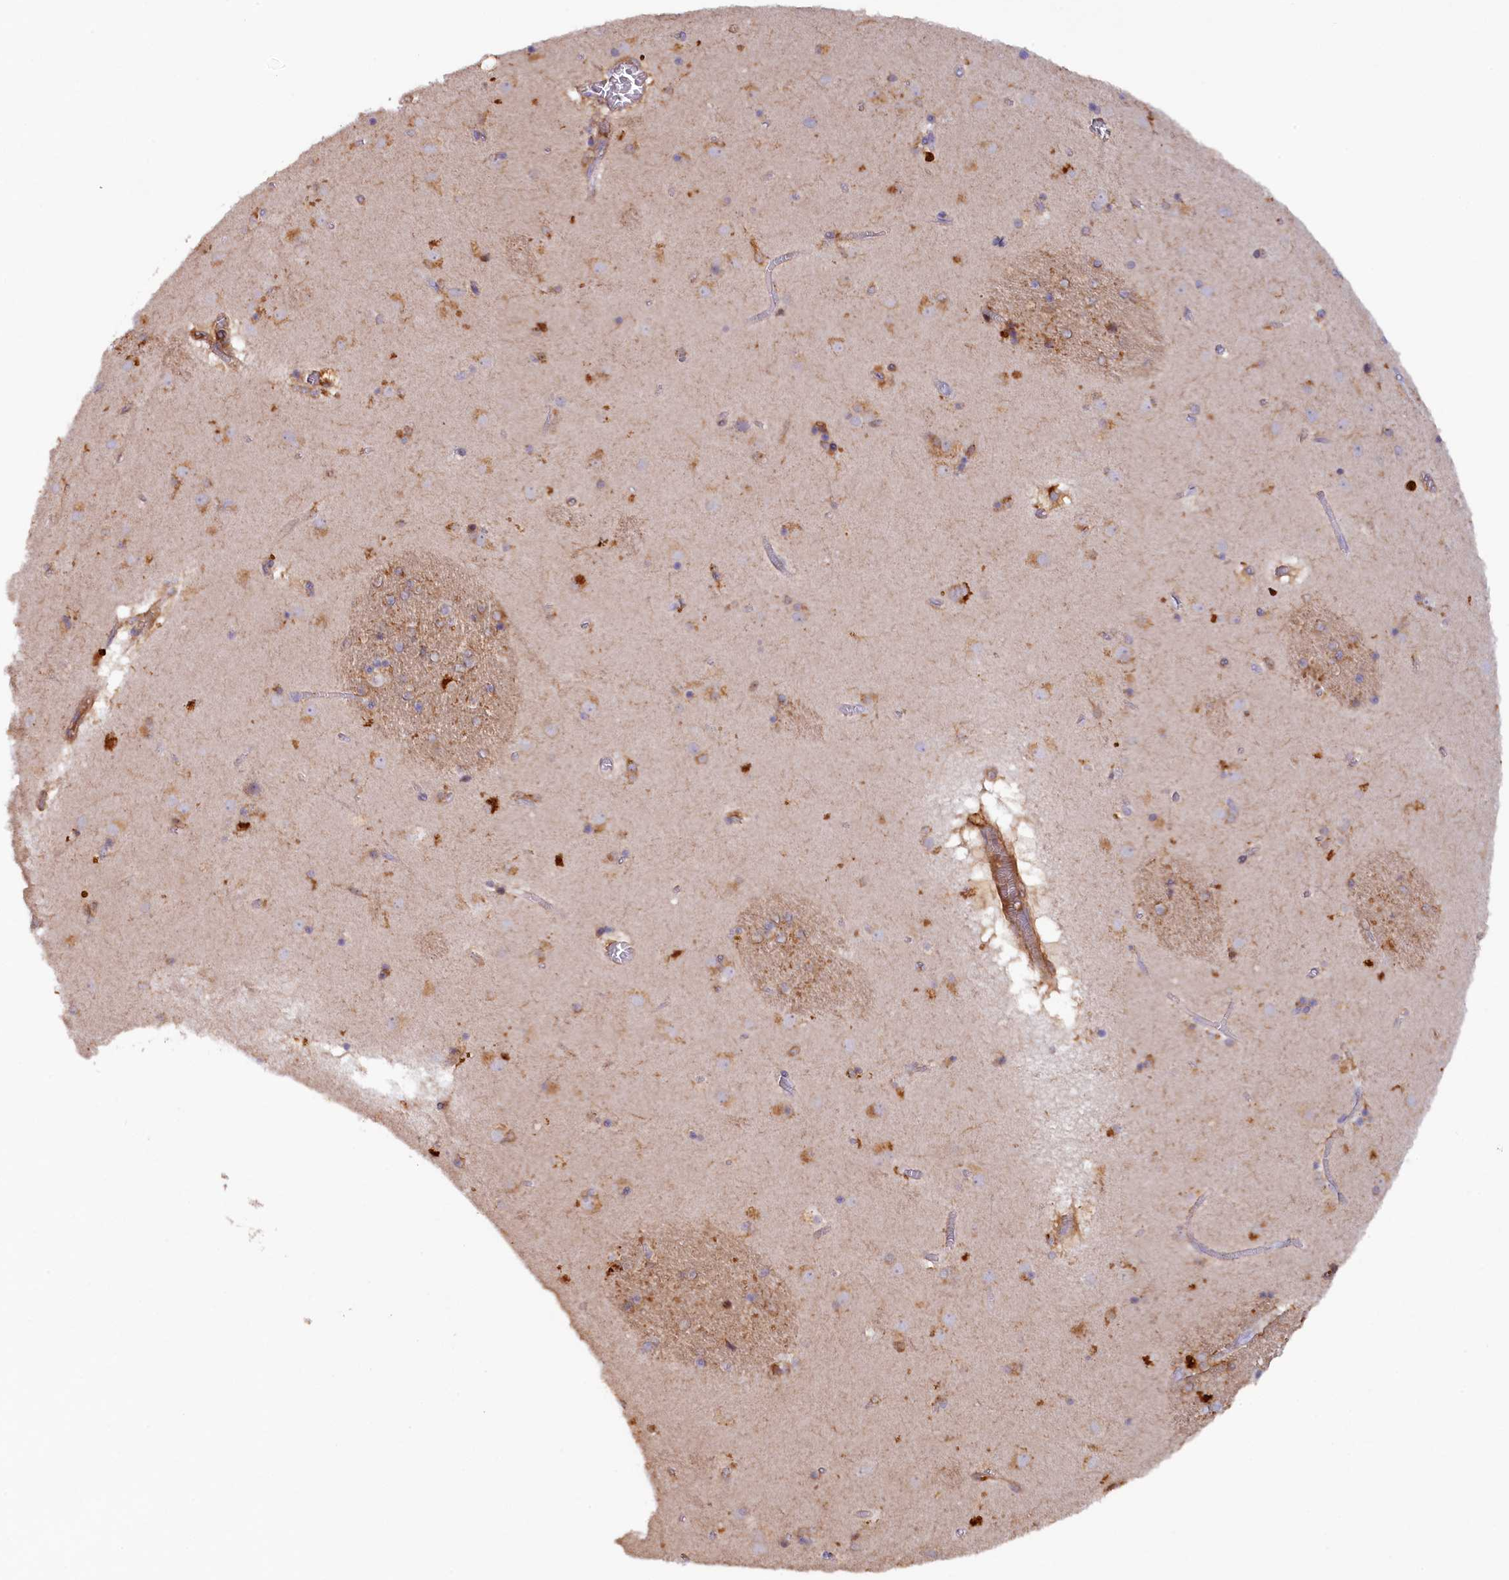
{"staining": {"intensity": "moderate", "quantity": "<25%", "location": "cytoplasmic/membranous"}, "tissue": "caudate", "cell_type": "Glial cells", "image_type": "normal", "snomed": [{"axis": "morphology", "description": "Normal tissue, NOS"}, {"axis": "topography", "description": "Lateral ventricle wall"}], "caption": "A micrograph of human caudate stained for a protein displays moderate cytoplasmic/membranous brown staining in glial cells. (Stains: DAB (3,3'-diaminobenzidine) in brown, nuclei in blue, Microscopy: brightfield microscopy at high magnification).", "gene": "FERMT1", "patient": {"sex": "male", "age": 70}}